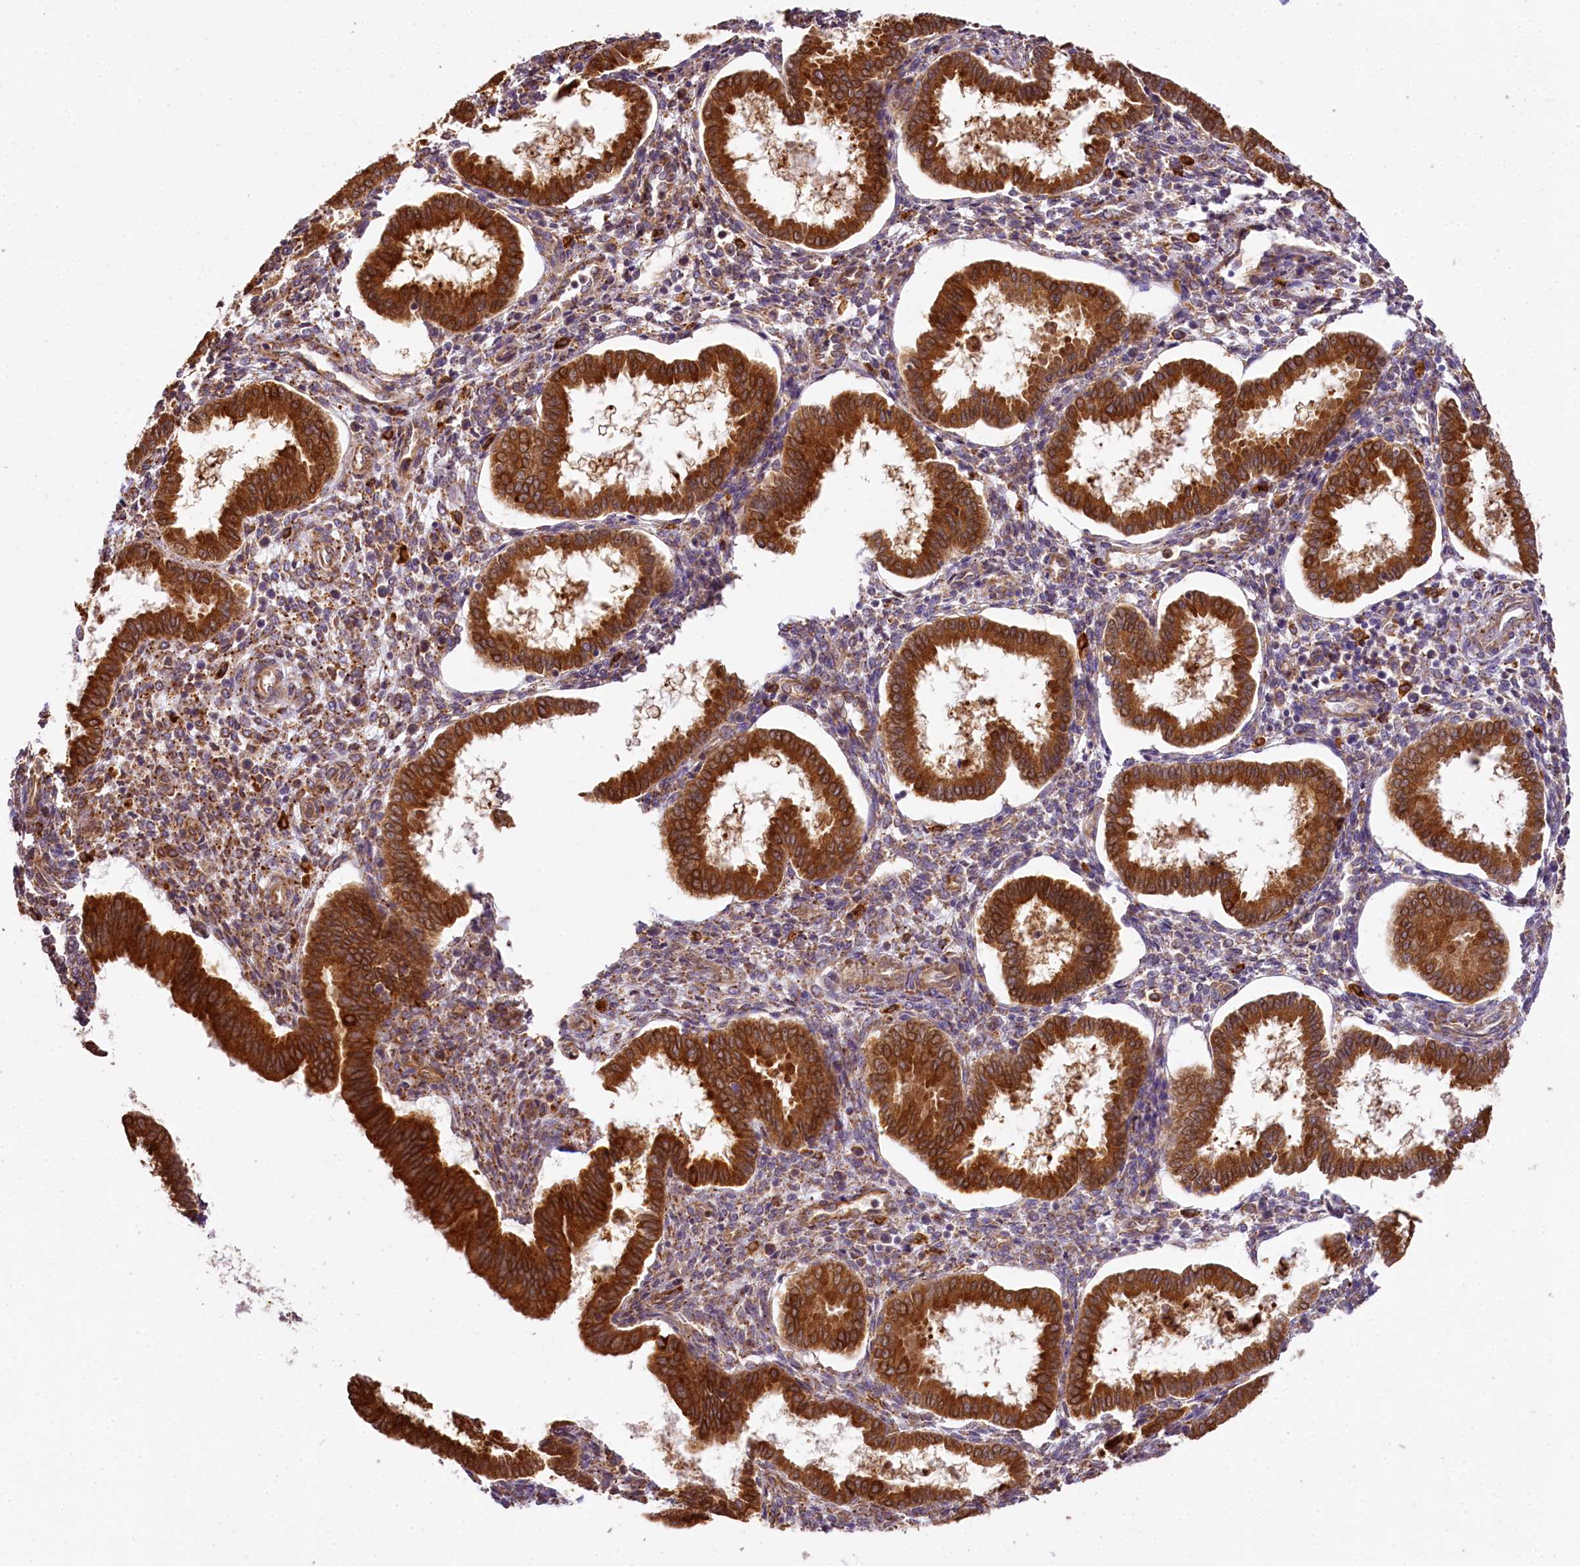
{"staining": {"intensity": "moderate", "quantity": "25%-75%", "location": "cytoplasmic/membranous"}, "tissue": "endometrium", "cell_type": "Cells in endometrial stroma", "image_type": "normal", "snomed": [{"axis": "morphology", "description": "Normal tissue, NOS"}, {"axis": "topography", "description": "Endometrium"}], "caption": "This histopathology image demonstrates IHC staining of benign human endometrium, with medium moderate cytoplasmic/membranous positivity in approximately 25%-75% of cells in endometrial stroma.", "gene": "PPIP5K2", "patient": {"sex": "female", "age": 24}}